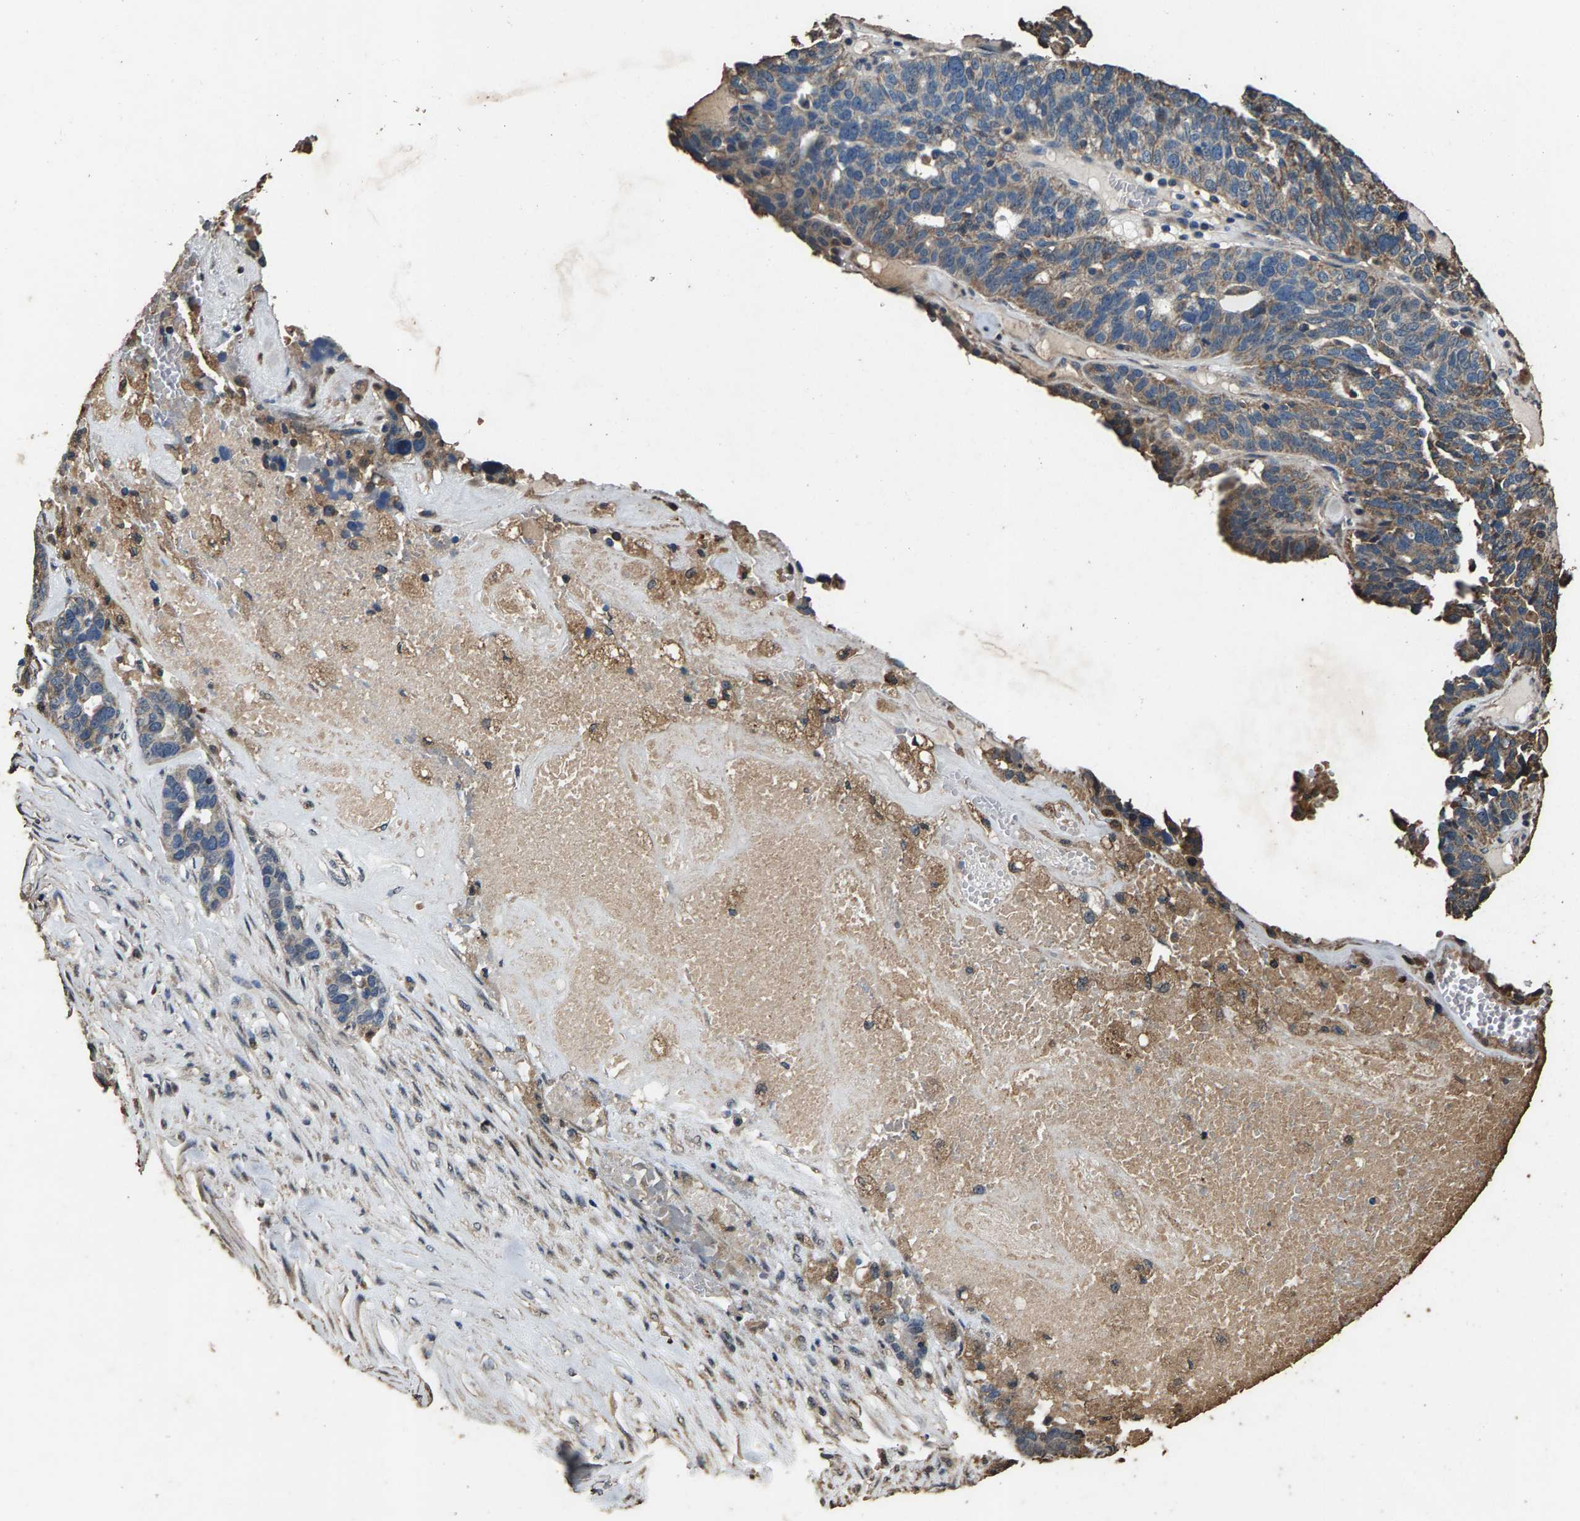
{"staining": {"intensity": "weak", "quantity": "25%-75%", "location": "cytoplasmic/membranous"}, "tissue": "ovarian cancer", "cell_type": "Tumor cells", "image_type": "cancer", "snomed": [{"axis": "morphology", "description": "Cystadenocarcinoma, serous, NOS"}, {"axis": "topography", "description": "Ovary"}], "caption": "Human ovarian cancer stained with a protein marker reveals weak staining in tumor cells.", "gene": "MRPL27", "patient": {"sex": "female", "age": 59}}